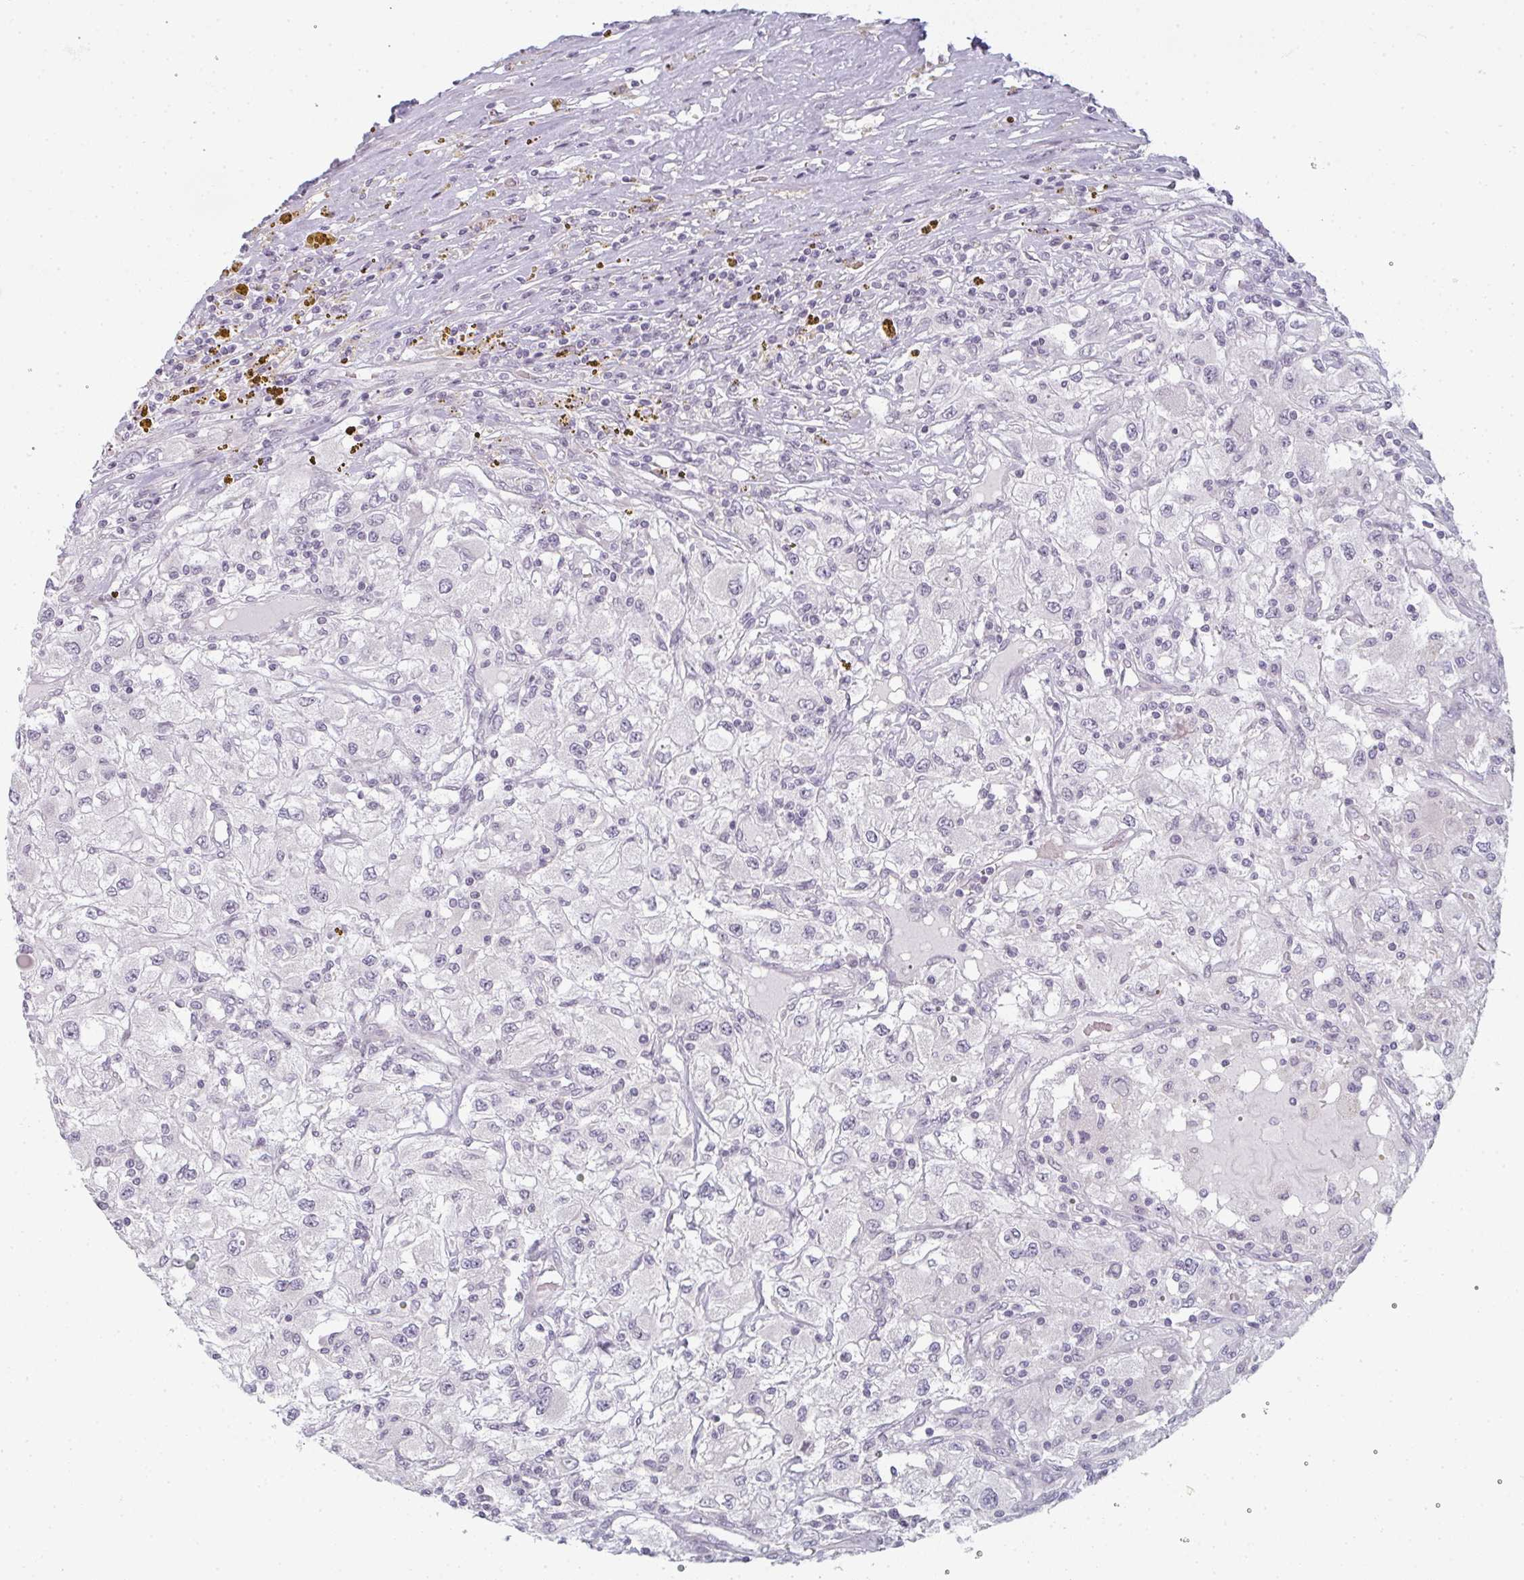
{"staining": {"intensity": "negative", "quantity": "none", "location": "none"}, "tissue": "renal cancer", "cell_type": "Tumor cells", "image_type": "cancer", "snomed": [{"axis": "morphology", "description": "Adenocarcinoma, NOS"}, {"axis": "topography", "description": "Kidney"}], "caption": "Immunohistochemistry of human renal cancer (adenocarcinoma) shows no positivity in tumor cells.", "gene": "RBBP6", "patient": {"sex": "female", "age": 67}}